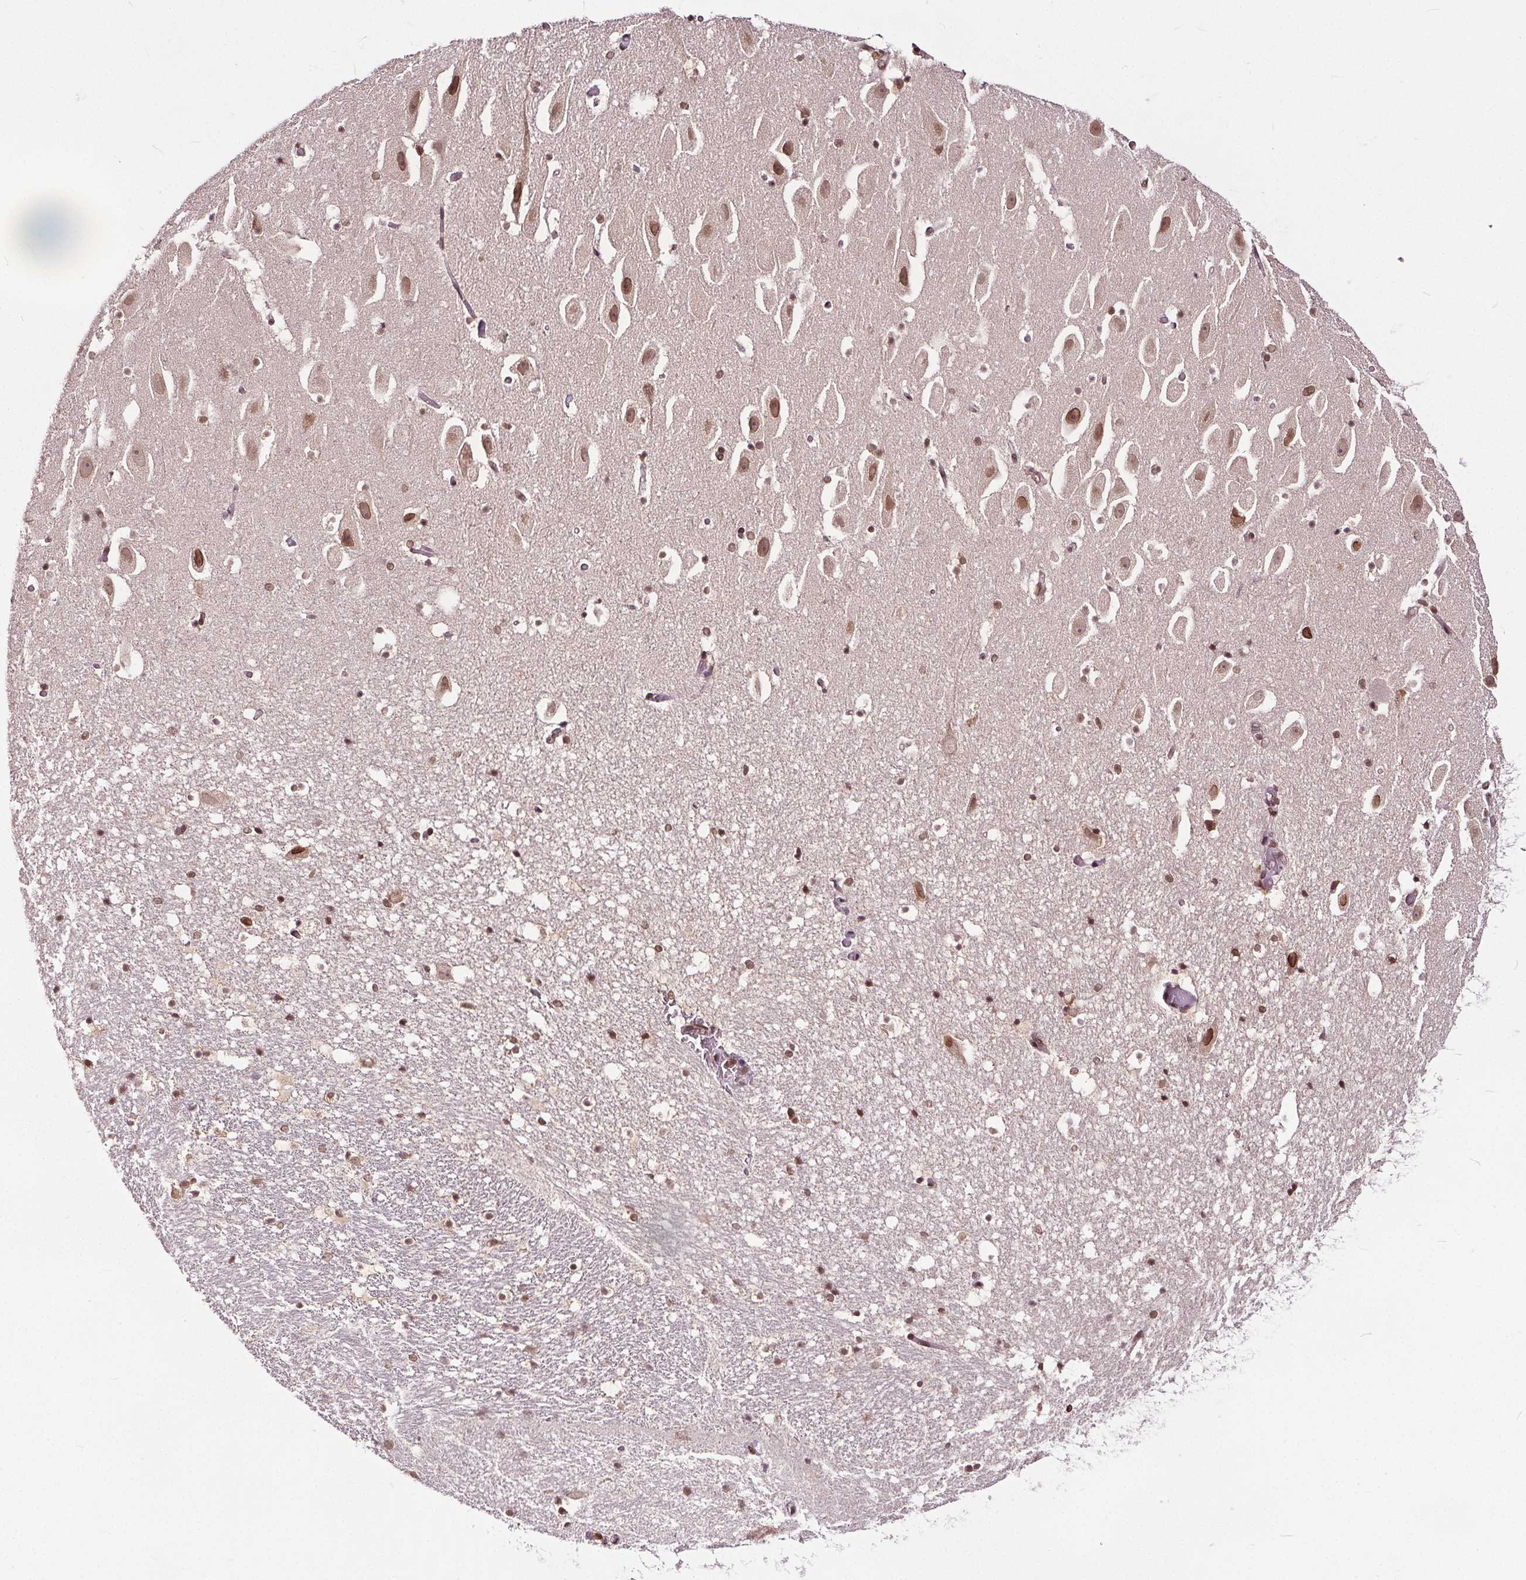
{"staining": {"intensity": "moderate", "quantity": ">75%", "location": "nuclear"}, "tissue": "hippocampus", "cell_type": "Glial cells", "image_type": "normal", "snomed": [{"axis": "morphology", "description": "Normal tissue, NOS"}, {"axis": "topography", "description": "Hippocampus"}], "caption": "Hippocampus stained for a protein (brown) exhibits moderate nuclear positive expression in about >75% of glial cells.", "gene": "TTC39C", "patient": {"sex": "male", "age": 26}}